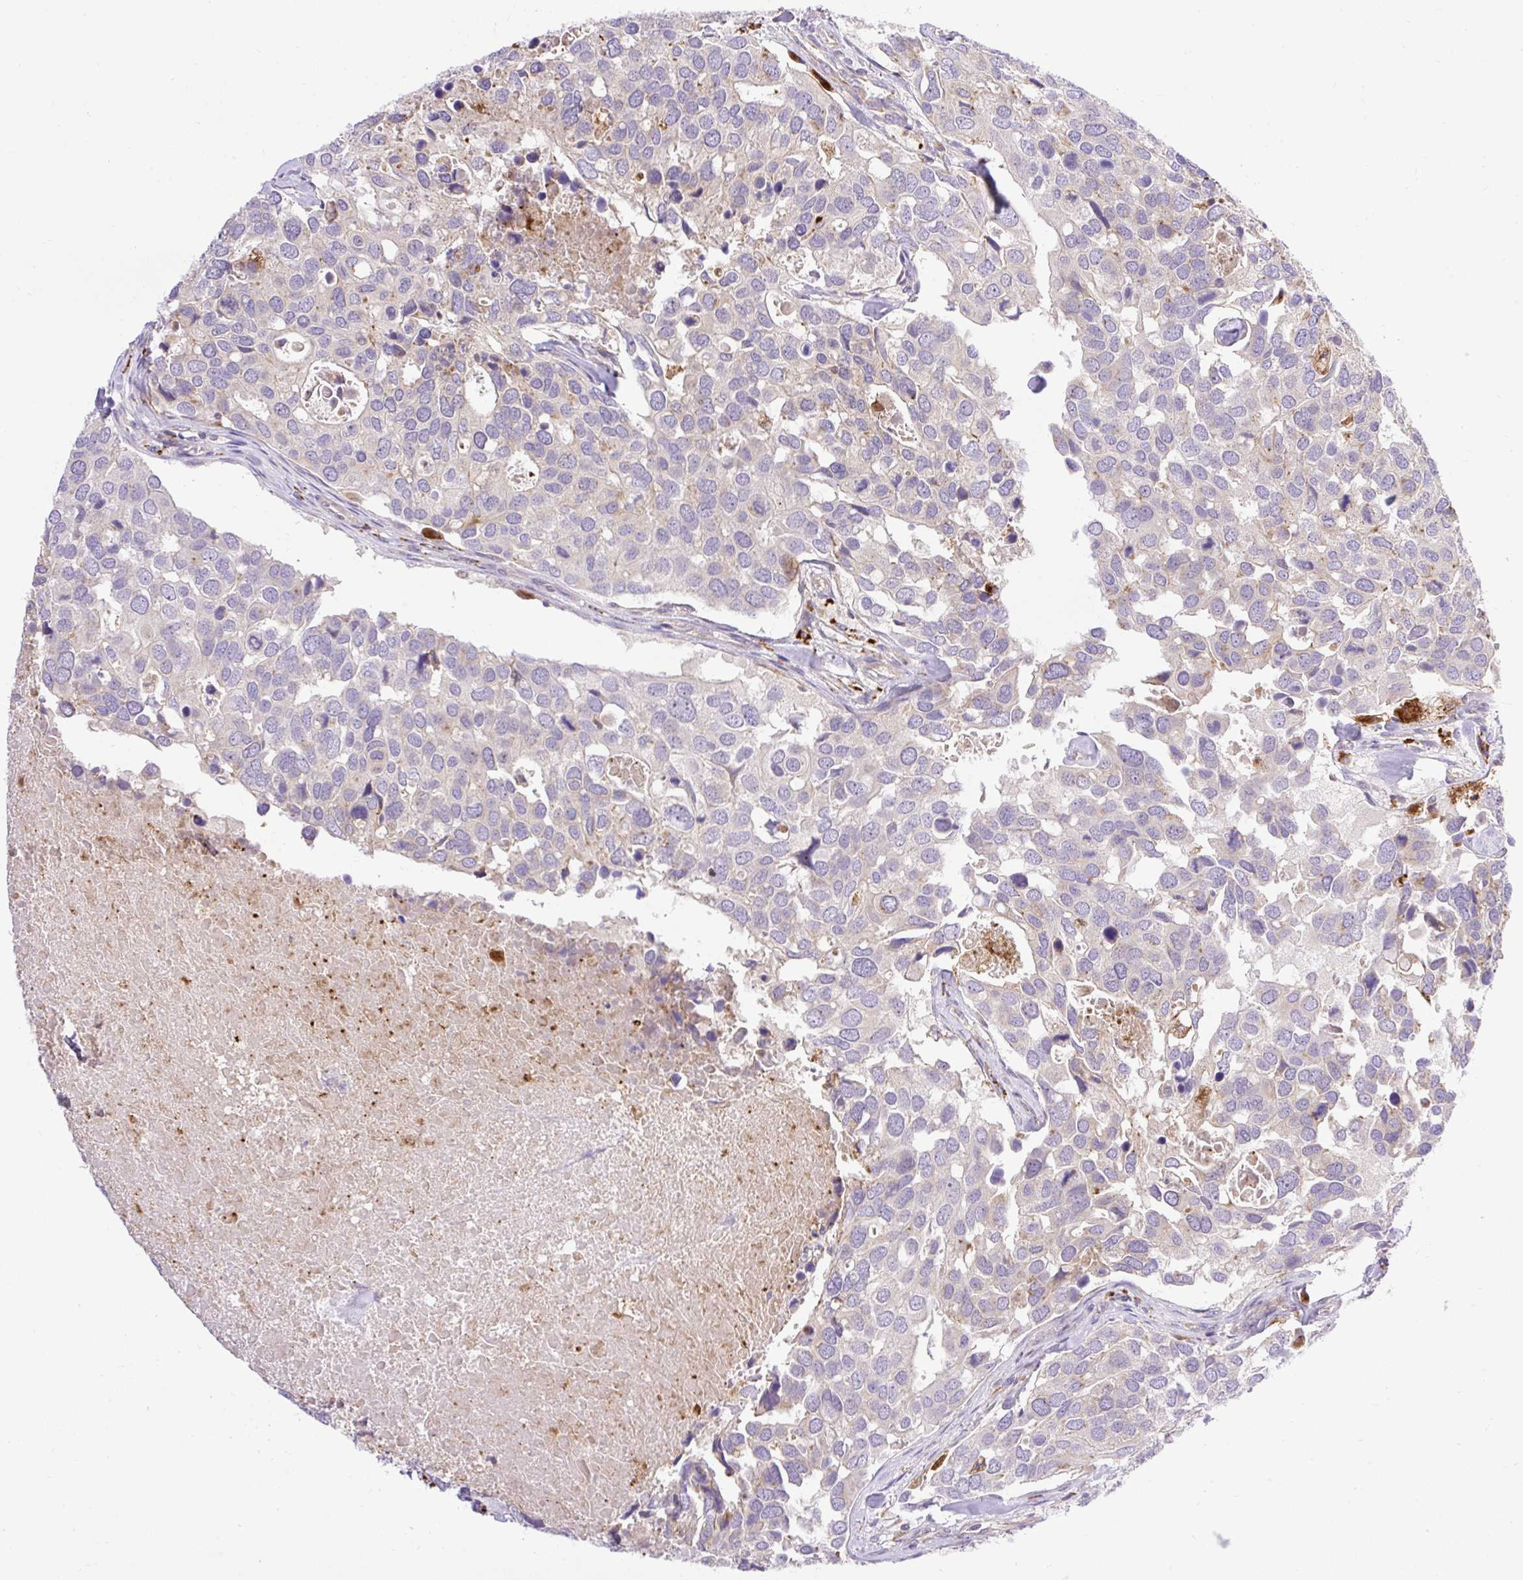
{"staining": {"intensity": "negative", "quantity": "none", "location": "none"}, "tissue": "breast cancer", "cell_type": "Tumor cells", "image_type": "cancer", "snomed": [{"axis": "morphology", "description": "Duct carcinoma"}, {"axis": "topography", "description": "Breast"}], "caption": "Photomicrograph shows no protein positivity in tumor cells of breast invasive ductal carcinoma tissue.", "gene": "HEXB", "patient": {"sex": "female", "age": 83}}